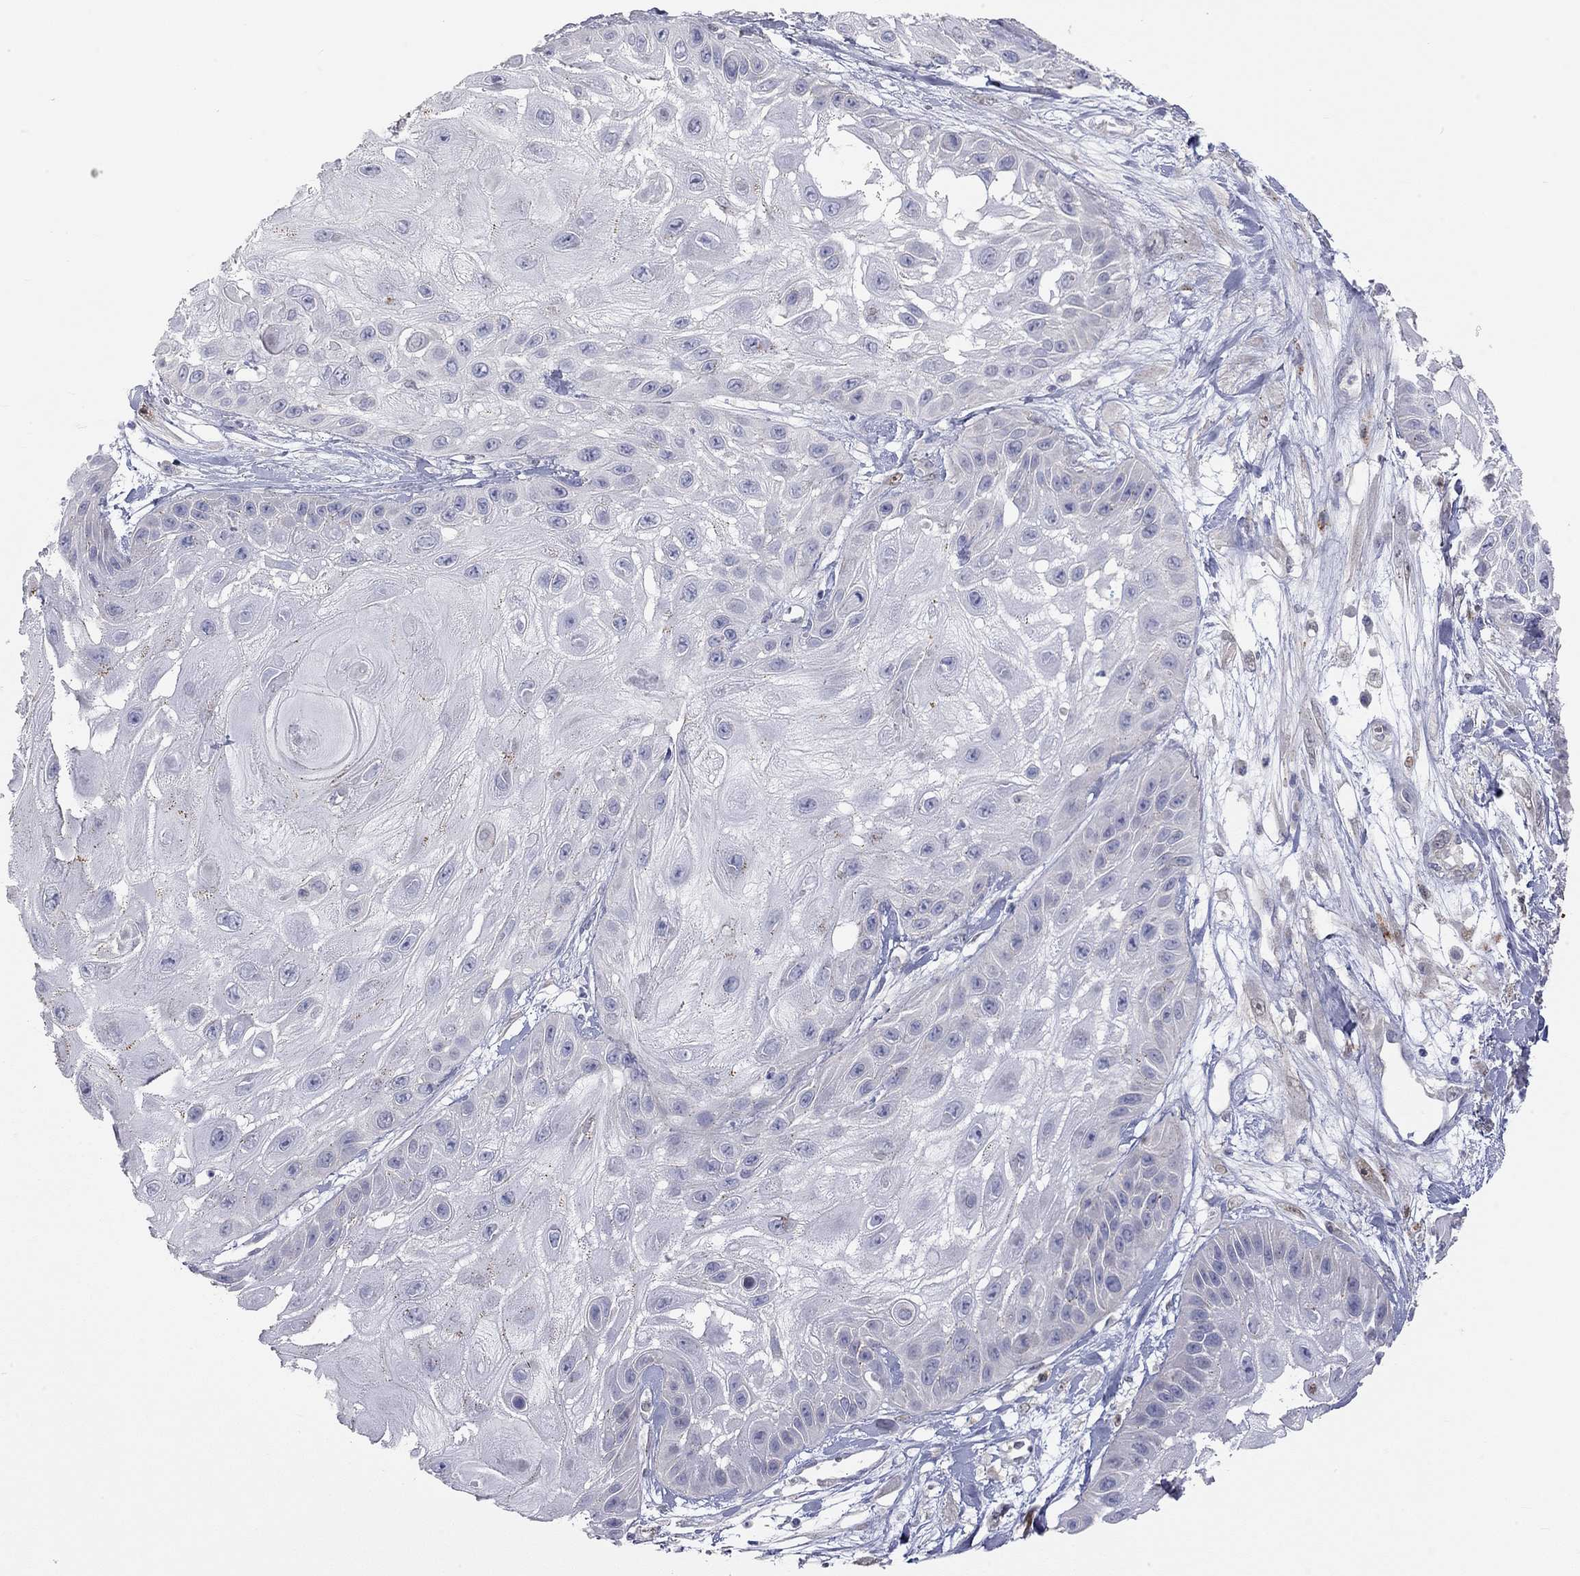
{"staining": {"intensity": "negative", "quantity": "none", "location": "none"}, "tissue": "skin cancer", "cell_type": "Tumor cells", "image_type": "cancer", "snomed": [{"axis": "morphology", "description": "Normal tissue, NOS"}, {"axis": "morphology", "description": "Squamous cell carcinoma, NOS"}, {"axis": "topography", "description": "Skin"}], "caption": "IHC histopathology image of human skin cancer (squamous cell carcinoma) stained for a protein (brown), which demonstrates no positivity in tumor cells. Nuclei are stained in blue.", "gene": "PAPSS2", "patient": {"sex": "male", "age": 79}}